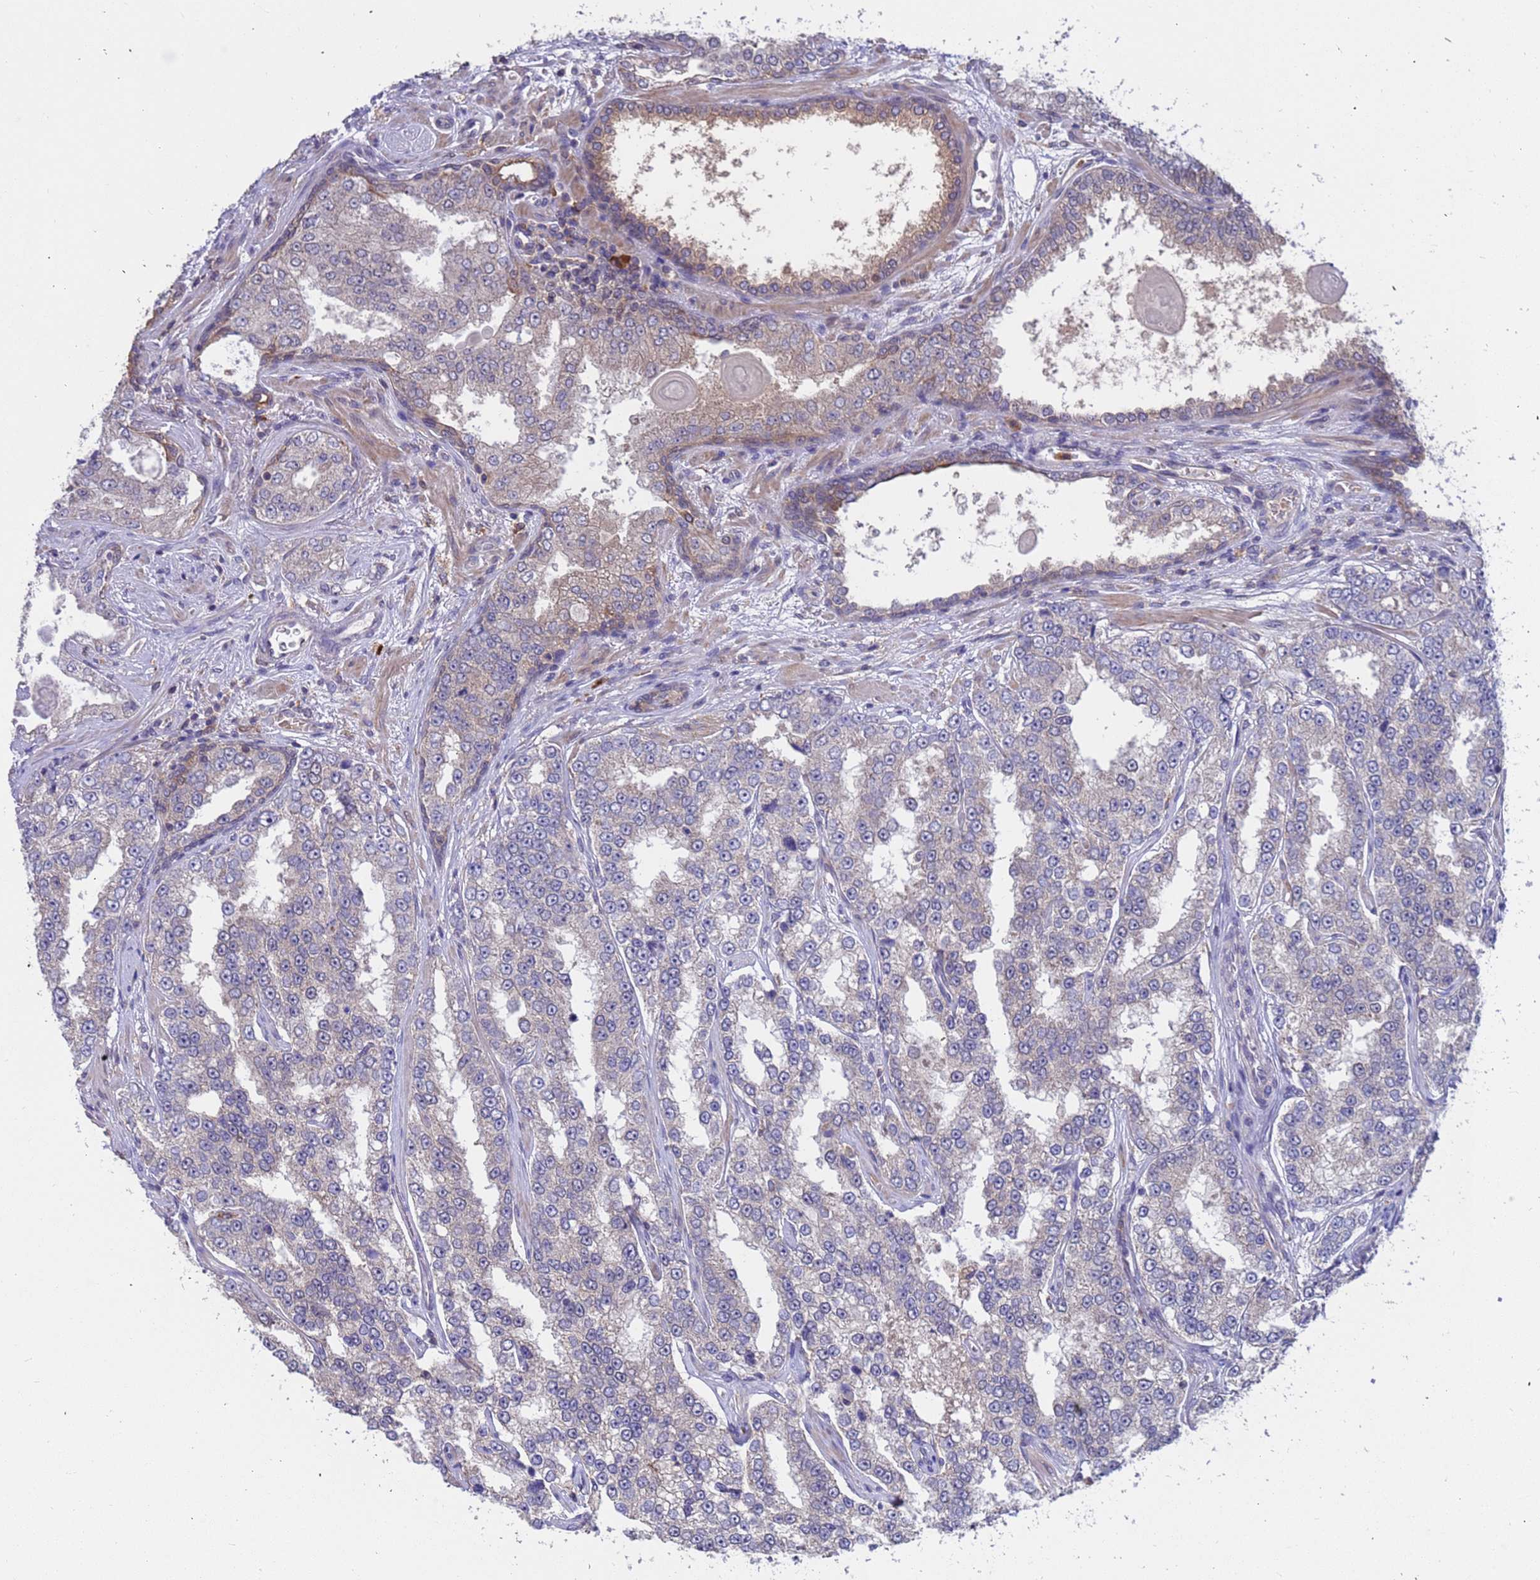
{"staining": {"intensity": "negative", "quantity": "none", "location": "none"}, "tissue": "prostate cancer", "cell_type": "Tumor cells", "image_type": "cancer", "snomed": [{"axis": "morphology", "description": "Normal tissue, NOS"}, {"axis": "morphology", "description": "Adenocarcinoma, High grade"}, {"axis": "topography", "description": "Prostate"}], "caption": "This is a micrograph of IHC staining of prostate cancer, which shows no staining in tumor cells. Brightfield microscopy of immunohistochemistry (IHC) stained with DAB (3,3'-diaminobenzidine) (brown) and hematoxylin (blue), captured at high magnification.", "gene": "AMPD3", "patient": {"sex": "male", "age": 83}}